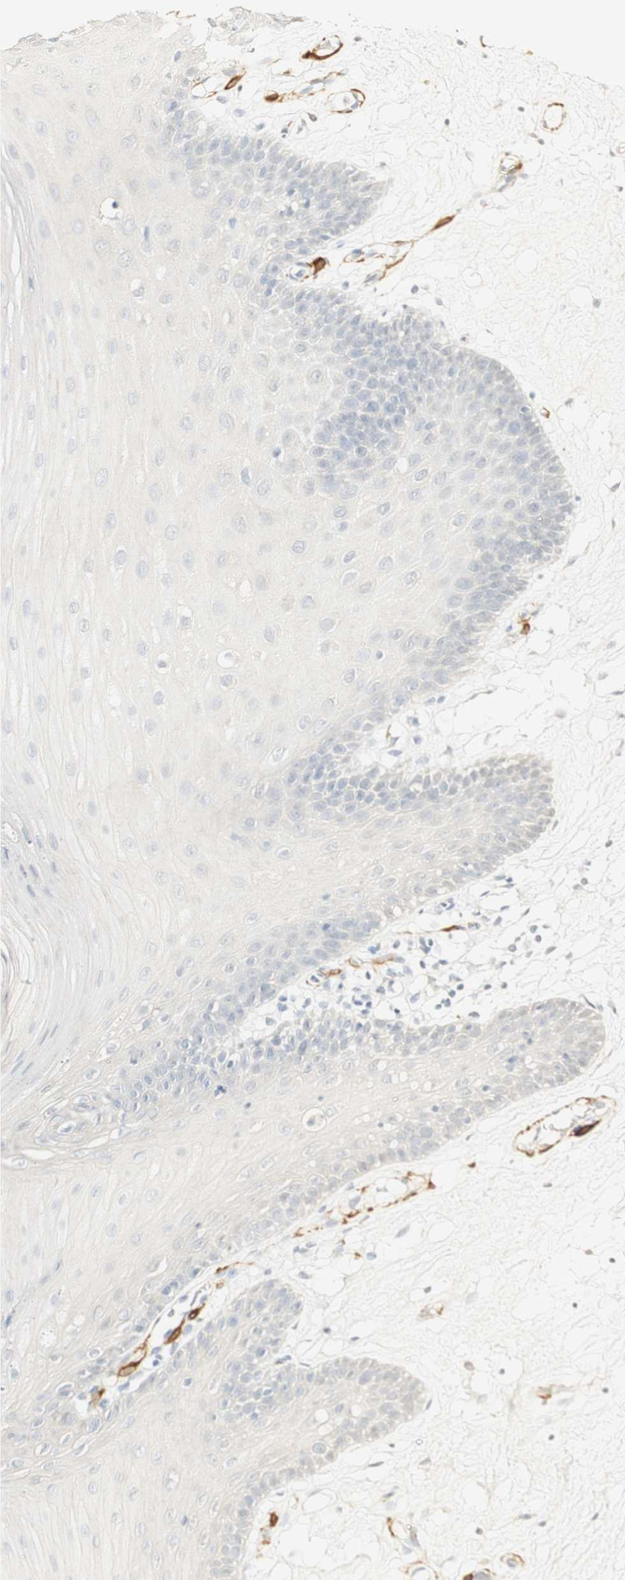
{"staining": {"intensity": "negative", "quantity": "none", "location": "none"}, "tissue": "oral mucosa", "cell_type": "Squamous epithelial cells", "image_type": "normal", "snomed": [{"axis": "morphology", "description": "Normal tissue, NOS"}, {"axis": "morphology", "description": "Squamous cell carcinoma, NOS"}, {"axis": "topography", "description": "Skeletal muscle"}, {"axis": "topography", "description": "Oral tissue"}, {"axis": "topography", "description": "Head-Neck"}], "caption": "Human oral mucosa stained for a protein using immunohistochemistry (IHC) exhibits no staining in squamous epithelial cells.", "gene": "FMO3", "patient": {"sex": "male", "age": 71}}